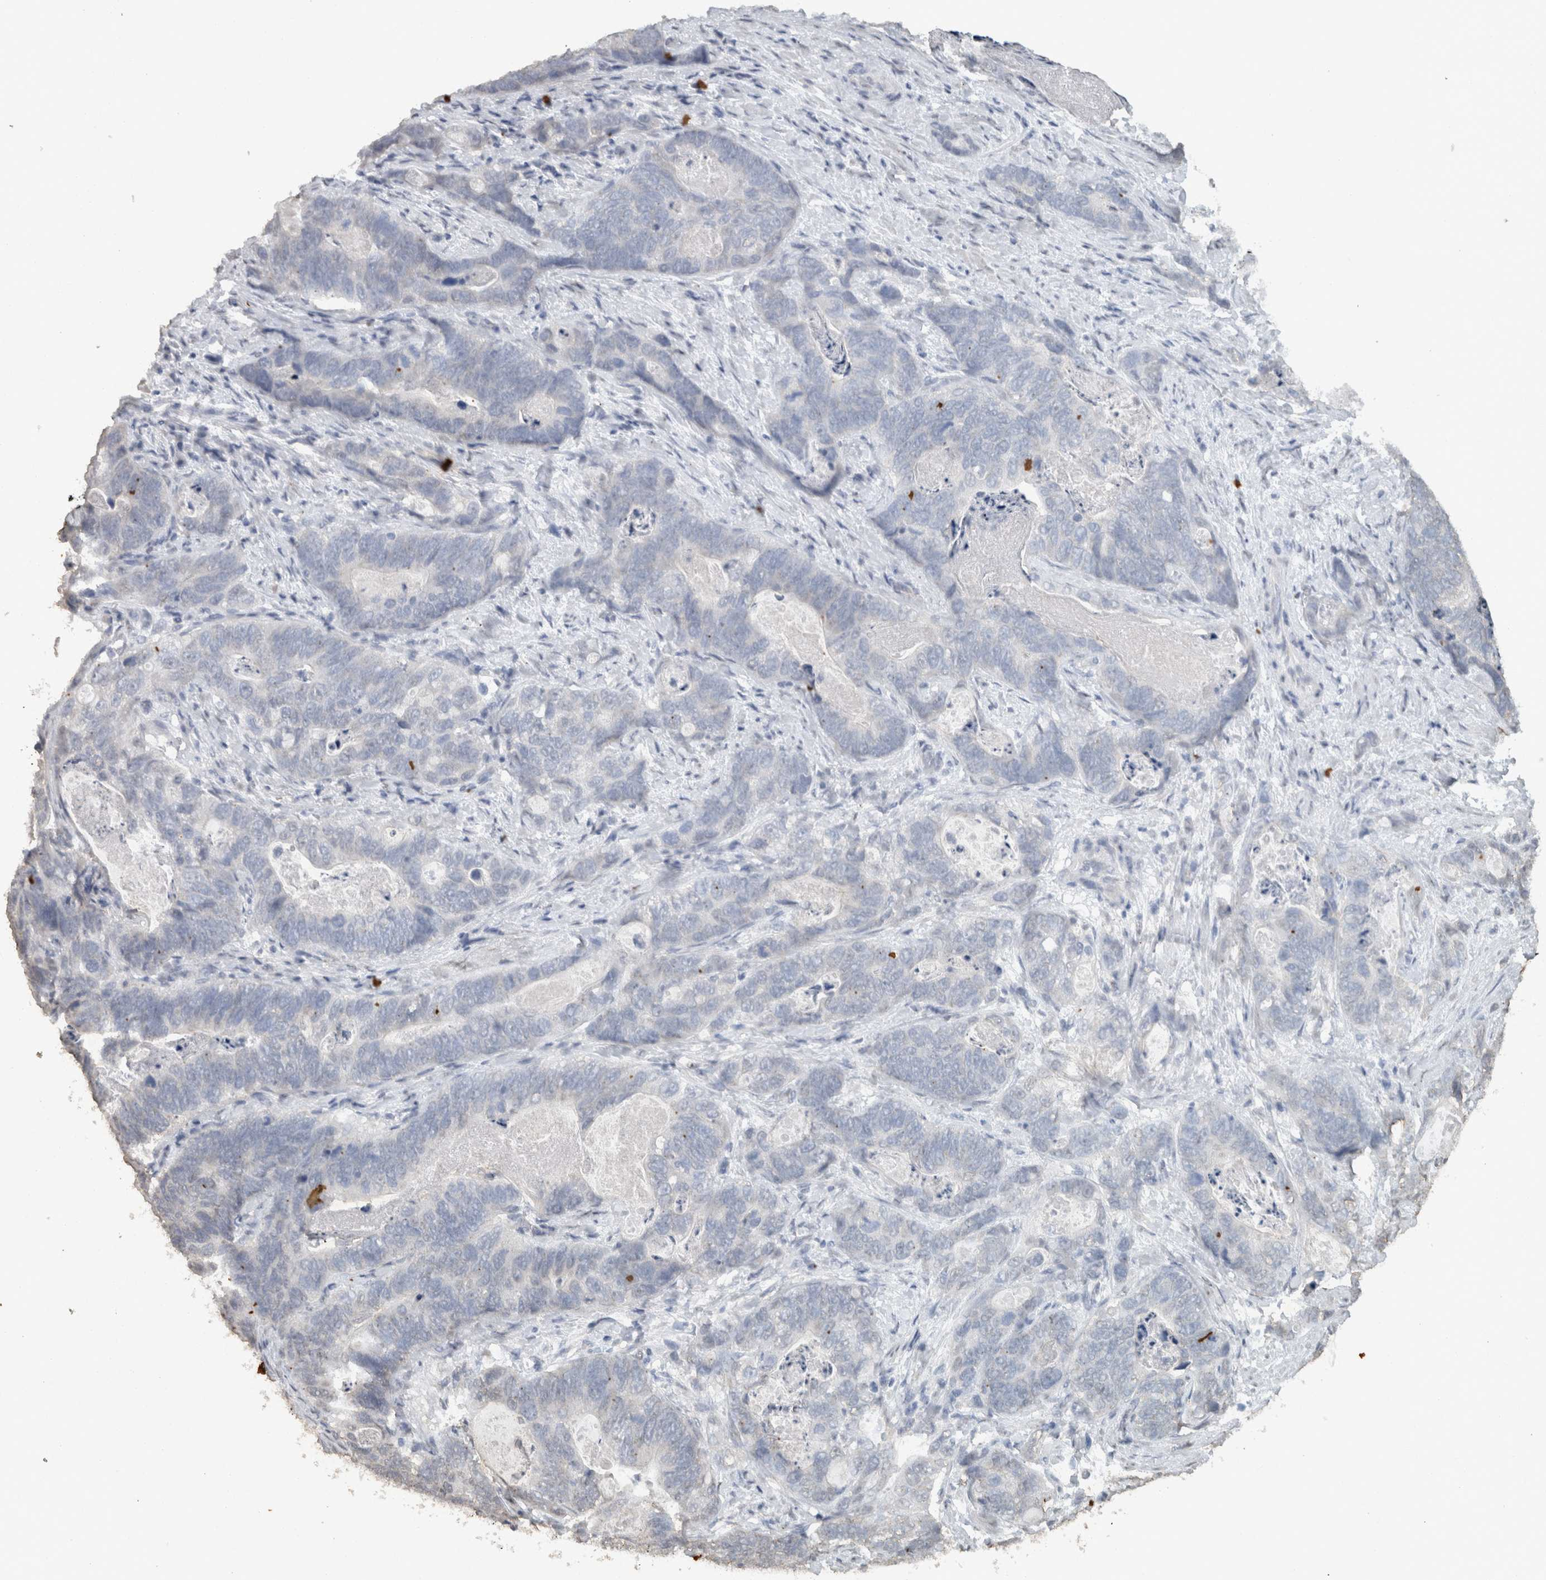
{"staining": {"intensity": "negative", "quantity": "none", "location": "none"}, "tissue": "stomach cancer", "cell_type": "Tumor cells", "image_type": "cancer", "snomed": [{"axis": "morphology", "description": "Normal tissue, NOS"}, {"axis": "morphology", "description": "Adenocarcinoma, NOS"}, {"axis": "topography", "description": "Stomach"}], "caption": "The photomicrograph reveals no significant positivity in tumor cells of adenocarcinoma (stomach).", "gene": "HAND2", "patient": {"sex": "female", "age": 89}}